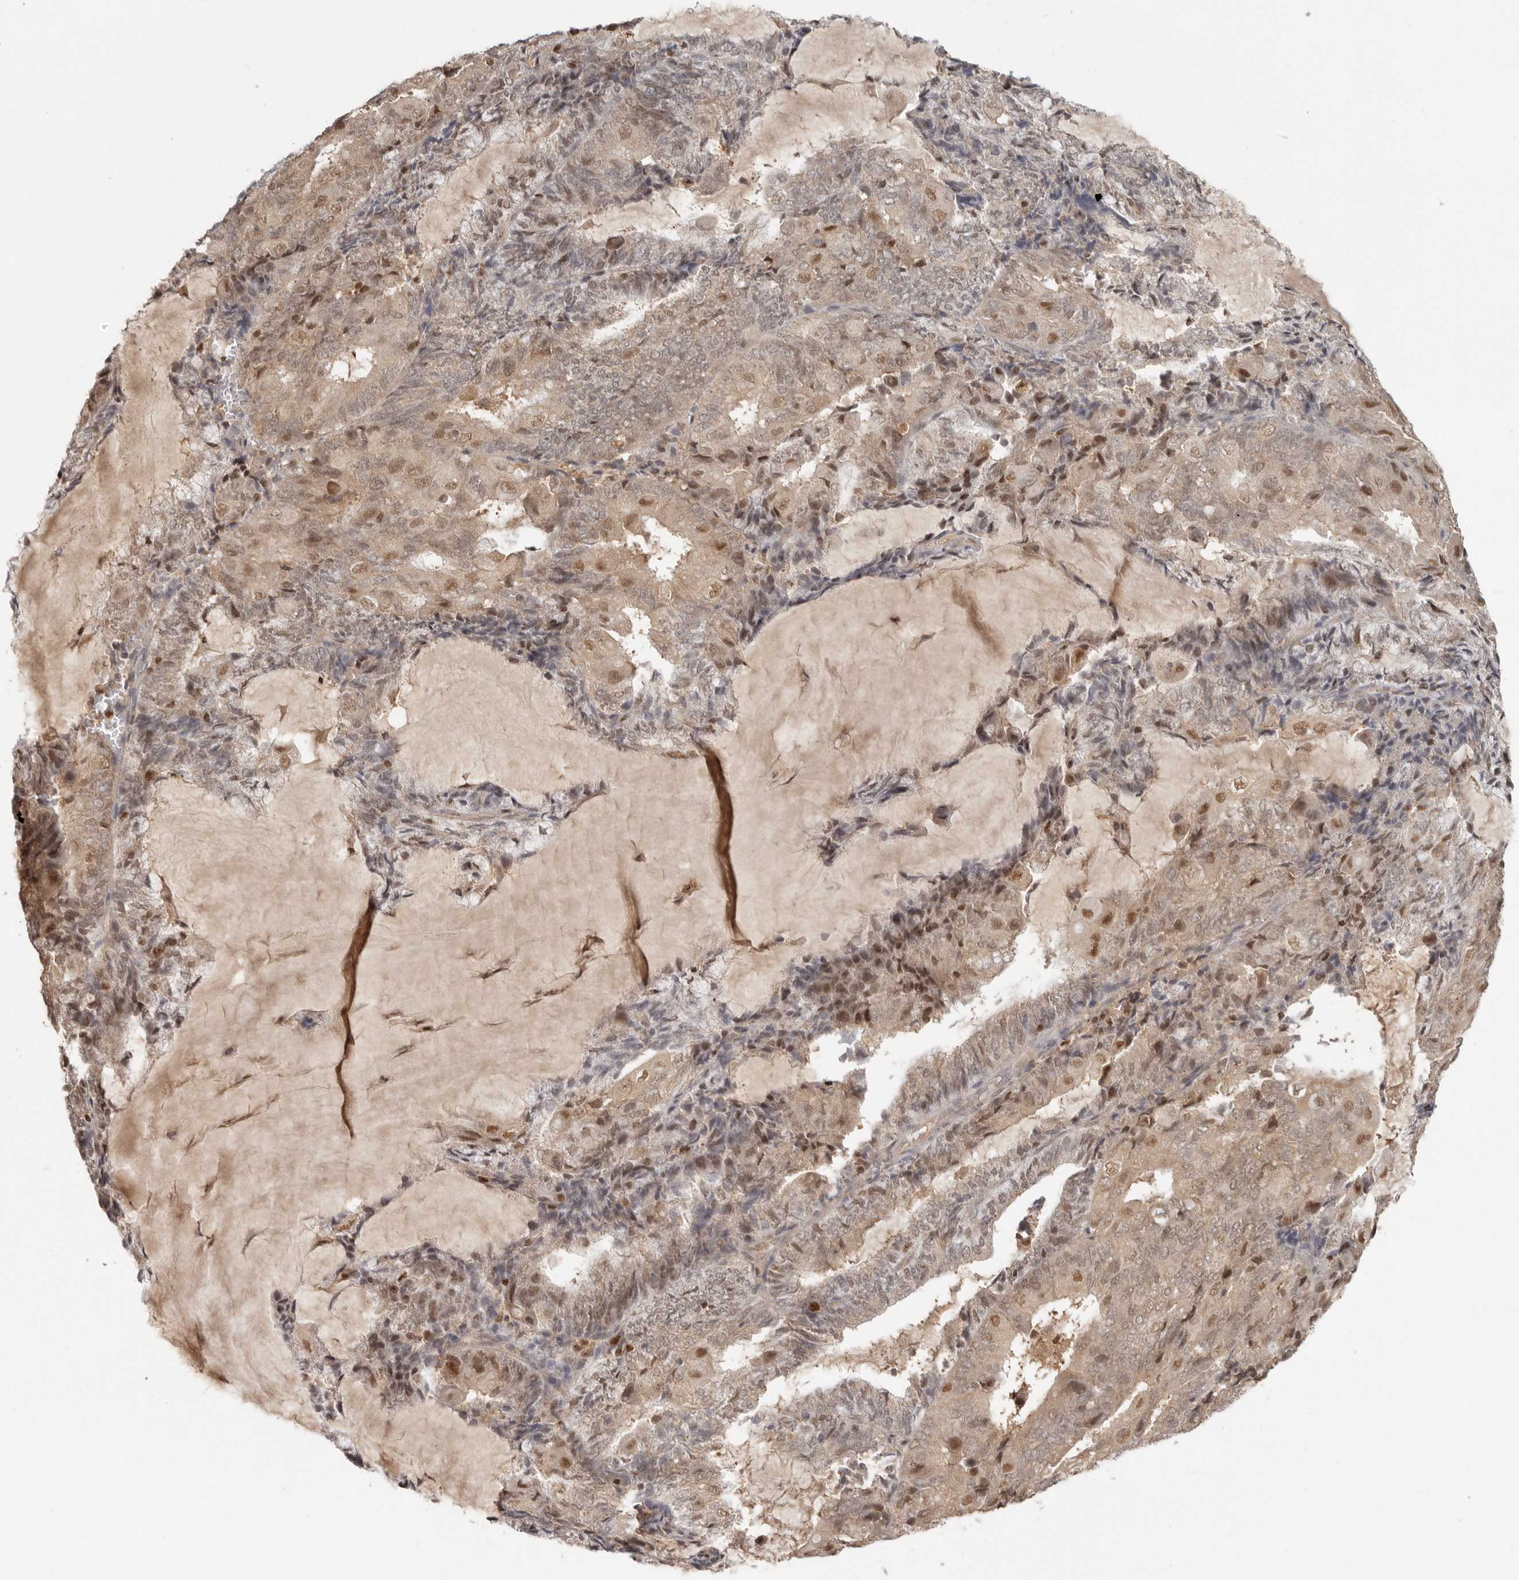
{"staining": {"intensity": "moderate", "quantity": "25%-75%", "location": "cytoplasmic/membranous,nuclear"}, "tissue": "endometrial cancer", "cell_type": "Tumor cells", "image_type": "cancer", "snomed": [{"axis": "morphology", "description": "Adenocarcinoma, NOS"}, {"axis": "topography", "description": "Endometrium"}], "caption": "Adenocarcinoma (endometrial) was stained to show a protein in brown. There is medium levels of moderate cytoplasmic/membranous and nuclear staining in about 25%-75% of tumor cells. The protein of interest is shown in brown color, while the nuclei are stained blue.", "gene": "PSMA5", "patient": {"sex": "female", "age": 81}}